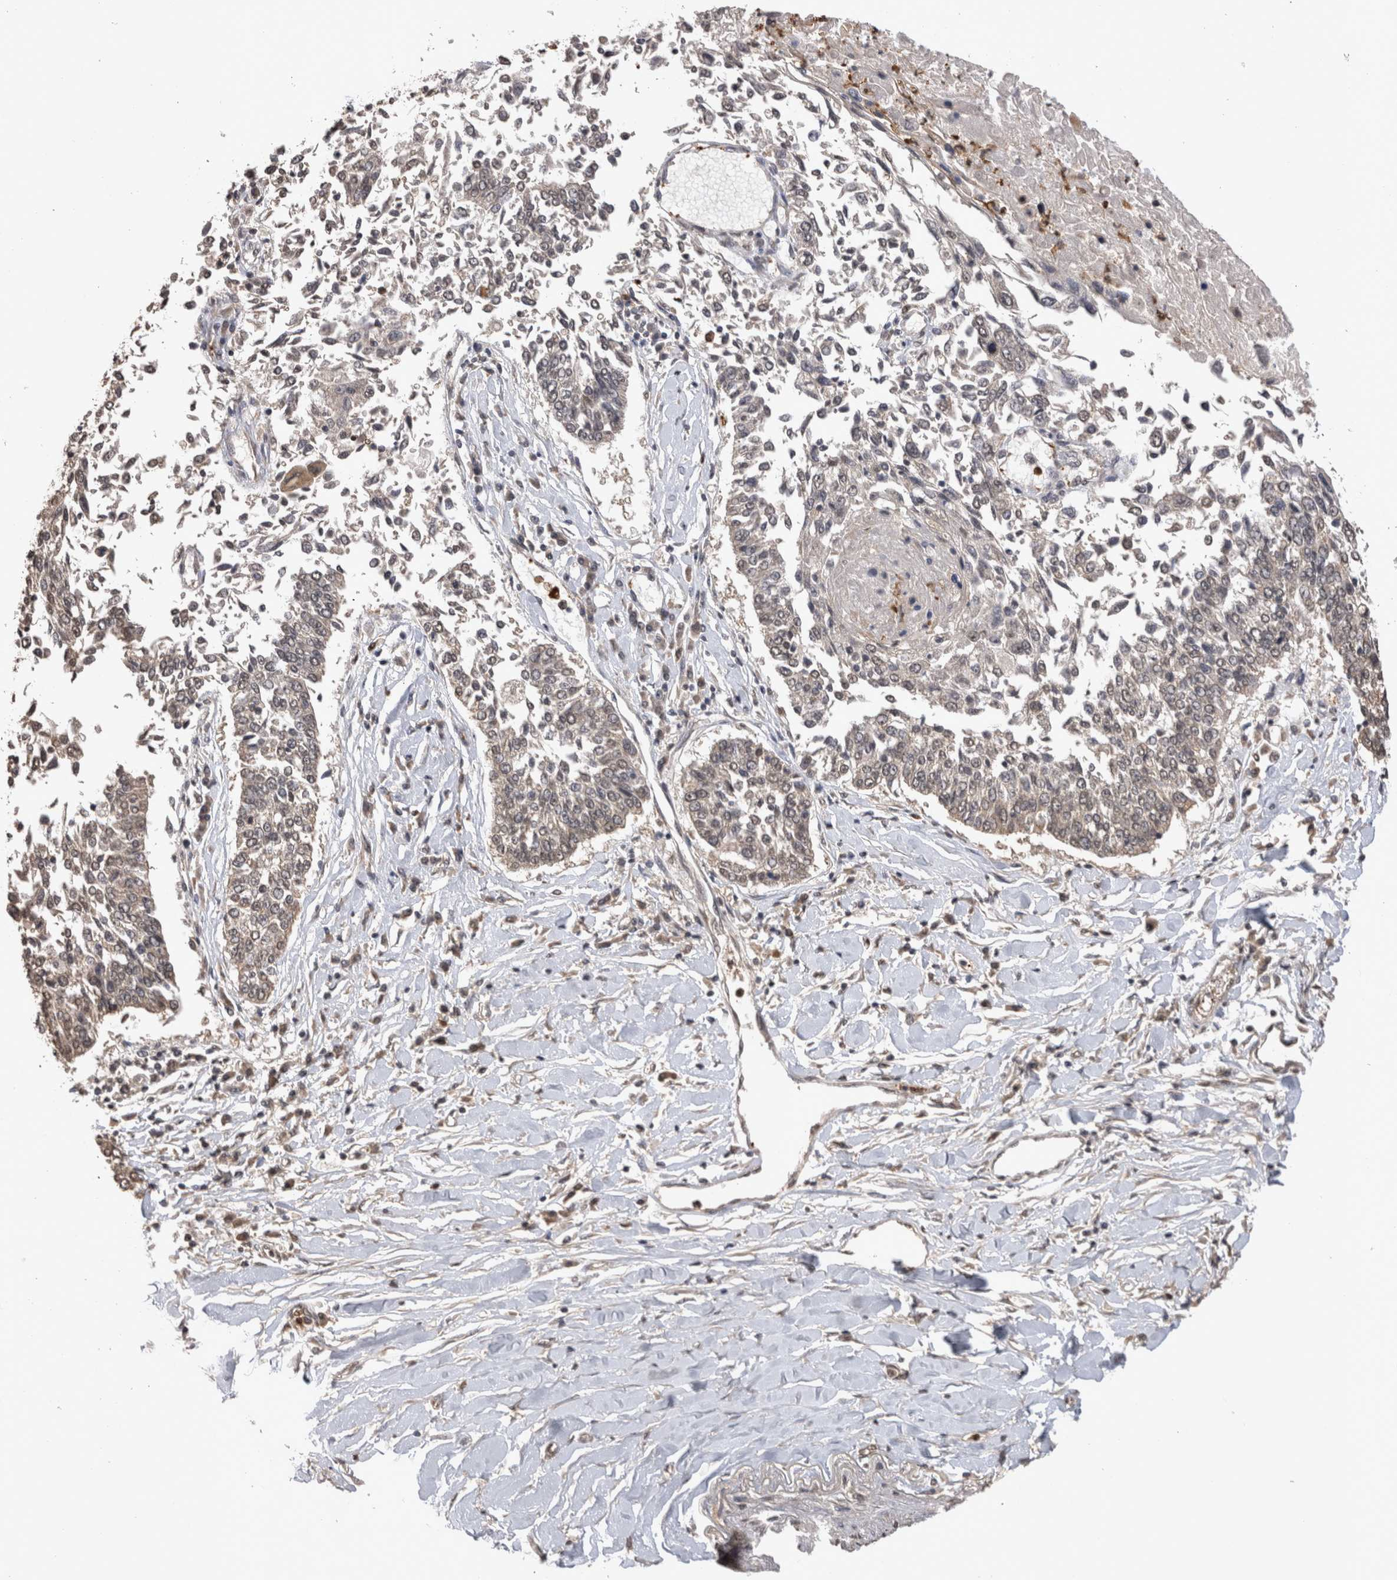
{"staining": {"intensity": "negative", "quantity": "none", "location": "none"}, "tissue": "lung cancer", "cell_type": "Tumor cells", "image_type": "cancer", "snomed": [{"axis": "morphology", "description": "Normal tissue, NOS"}, {"axis": "morphology", "description": "Squamous cell carcinoma, NOS"}, {"axis": "topography", "description": "Cartilage tissue"}, {"axis": "topography", "description": "Bronchus"}, {"axis": "topography", "description": "Lung"}, {"axis": "topography", "description": "Peripheral nerve tissue"}], "caption": "Human squamous cell carcinoma (lung) stained for a protein using IHC reveals no staining in tumor cells.", "gene": "PAK4", "patient": {"sex": "female", "age": 49}}